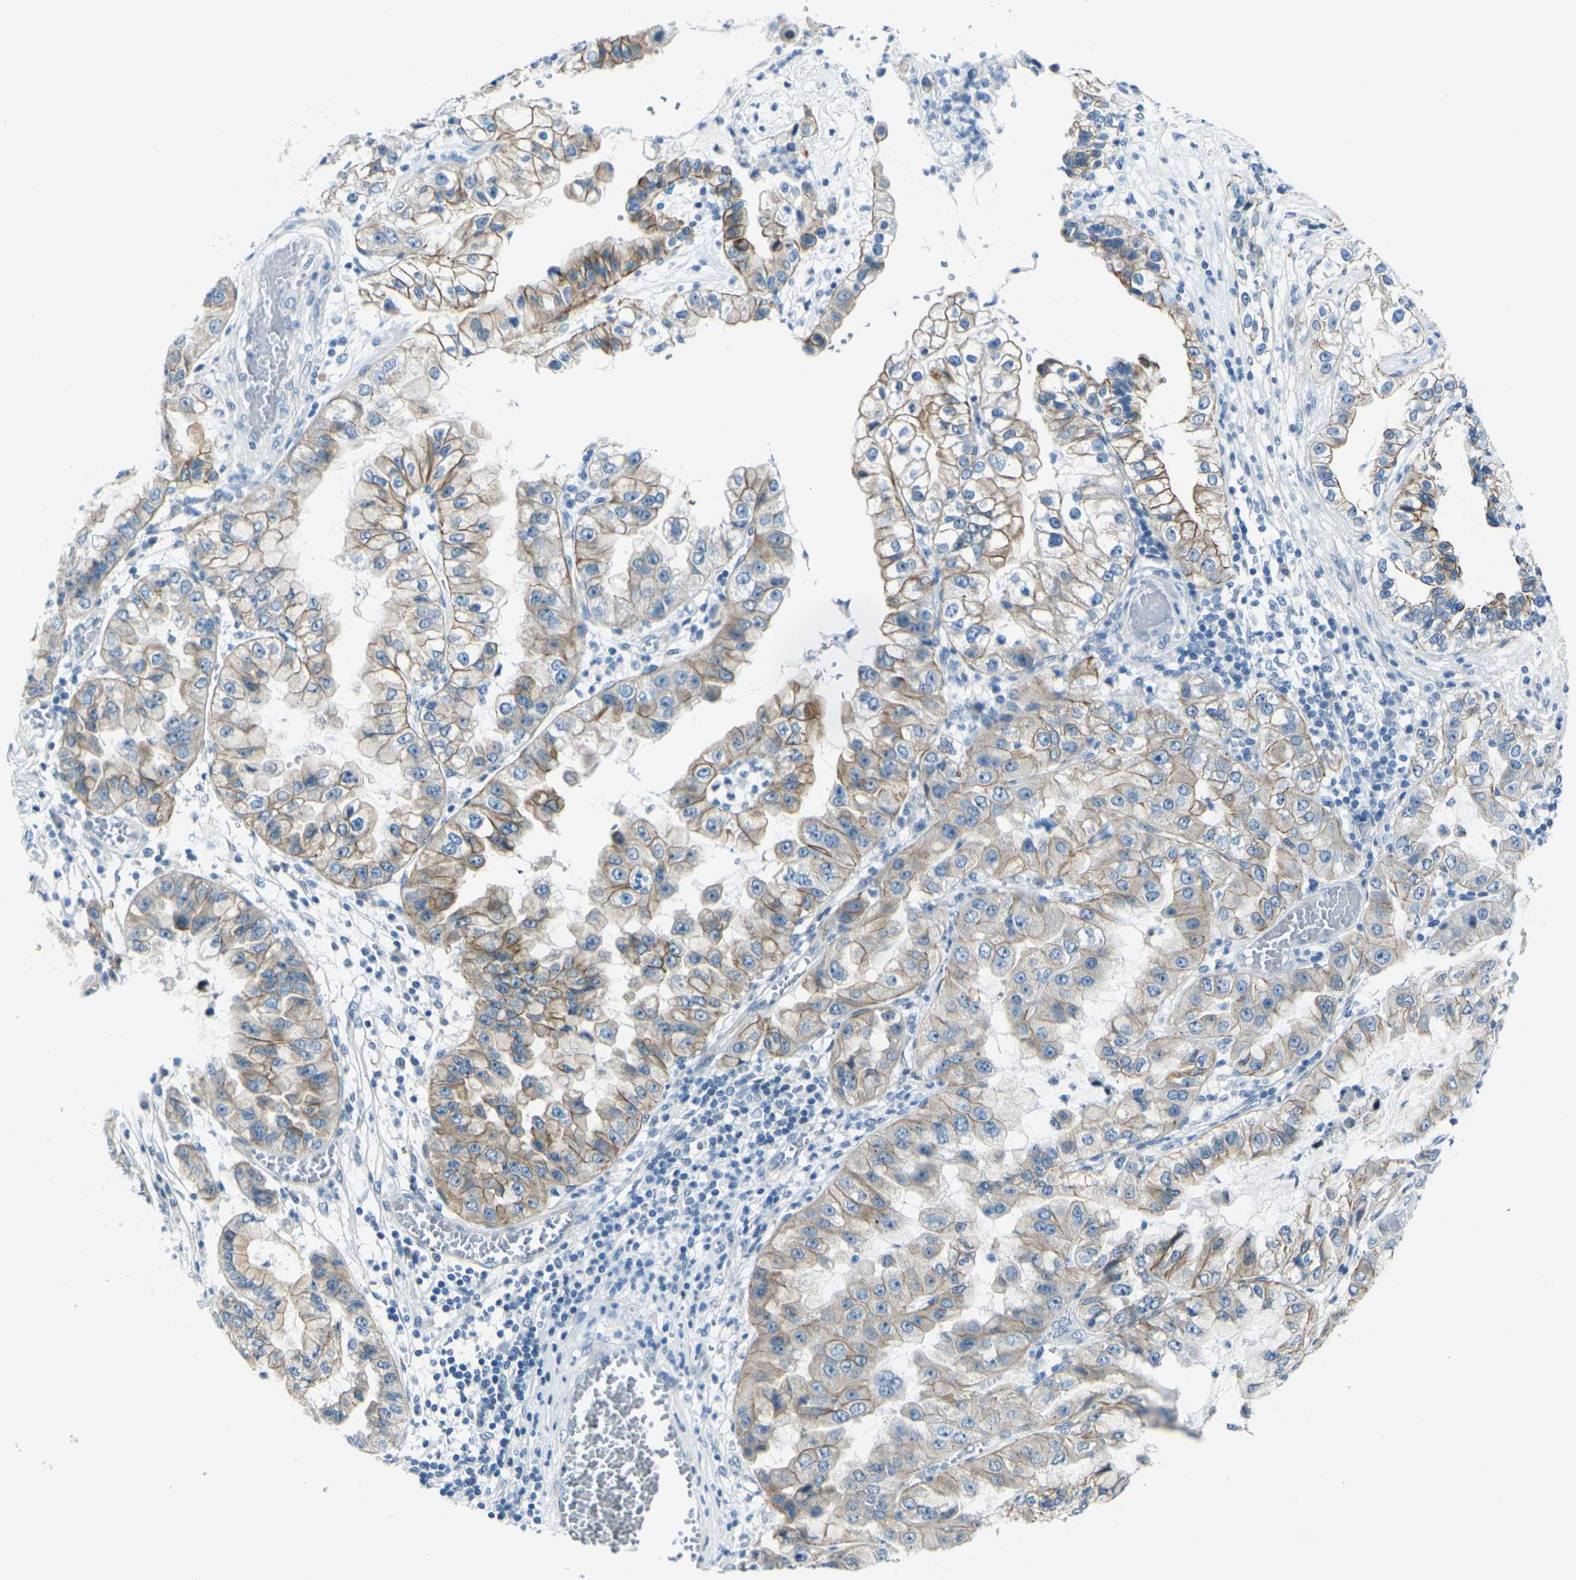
{"staining": {"intensity": "moderate", "quantity": ">75%", "location": "cytoplasmic/membranous"}, "tissue": "liver cancer", "cell_type": "Tumor cells", "image_type": "cancer", "snomed": [{"axis": "morphology", "description": "Cholangiocarcinoma"}, {"axis": "topography", "description": "Liver"}], "caption": "Liver cancer stained with a brown dye demonstrates moderate cytoplasmic/membranous positive positivity in approximately >75% of tumor cells.", "gene": "ANKRD46", "patient": {"sex": "female", "age": 79}}